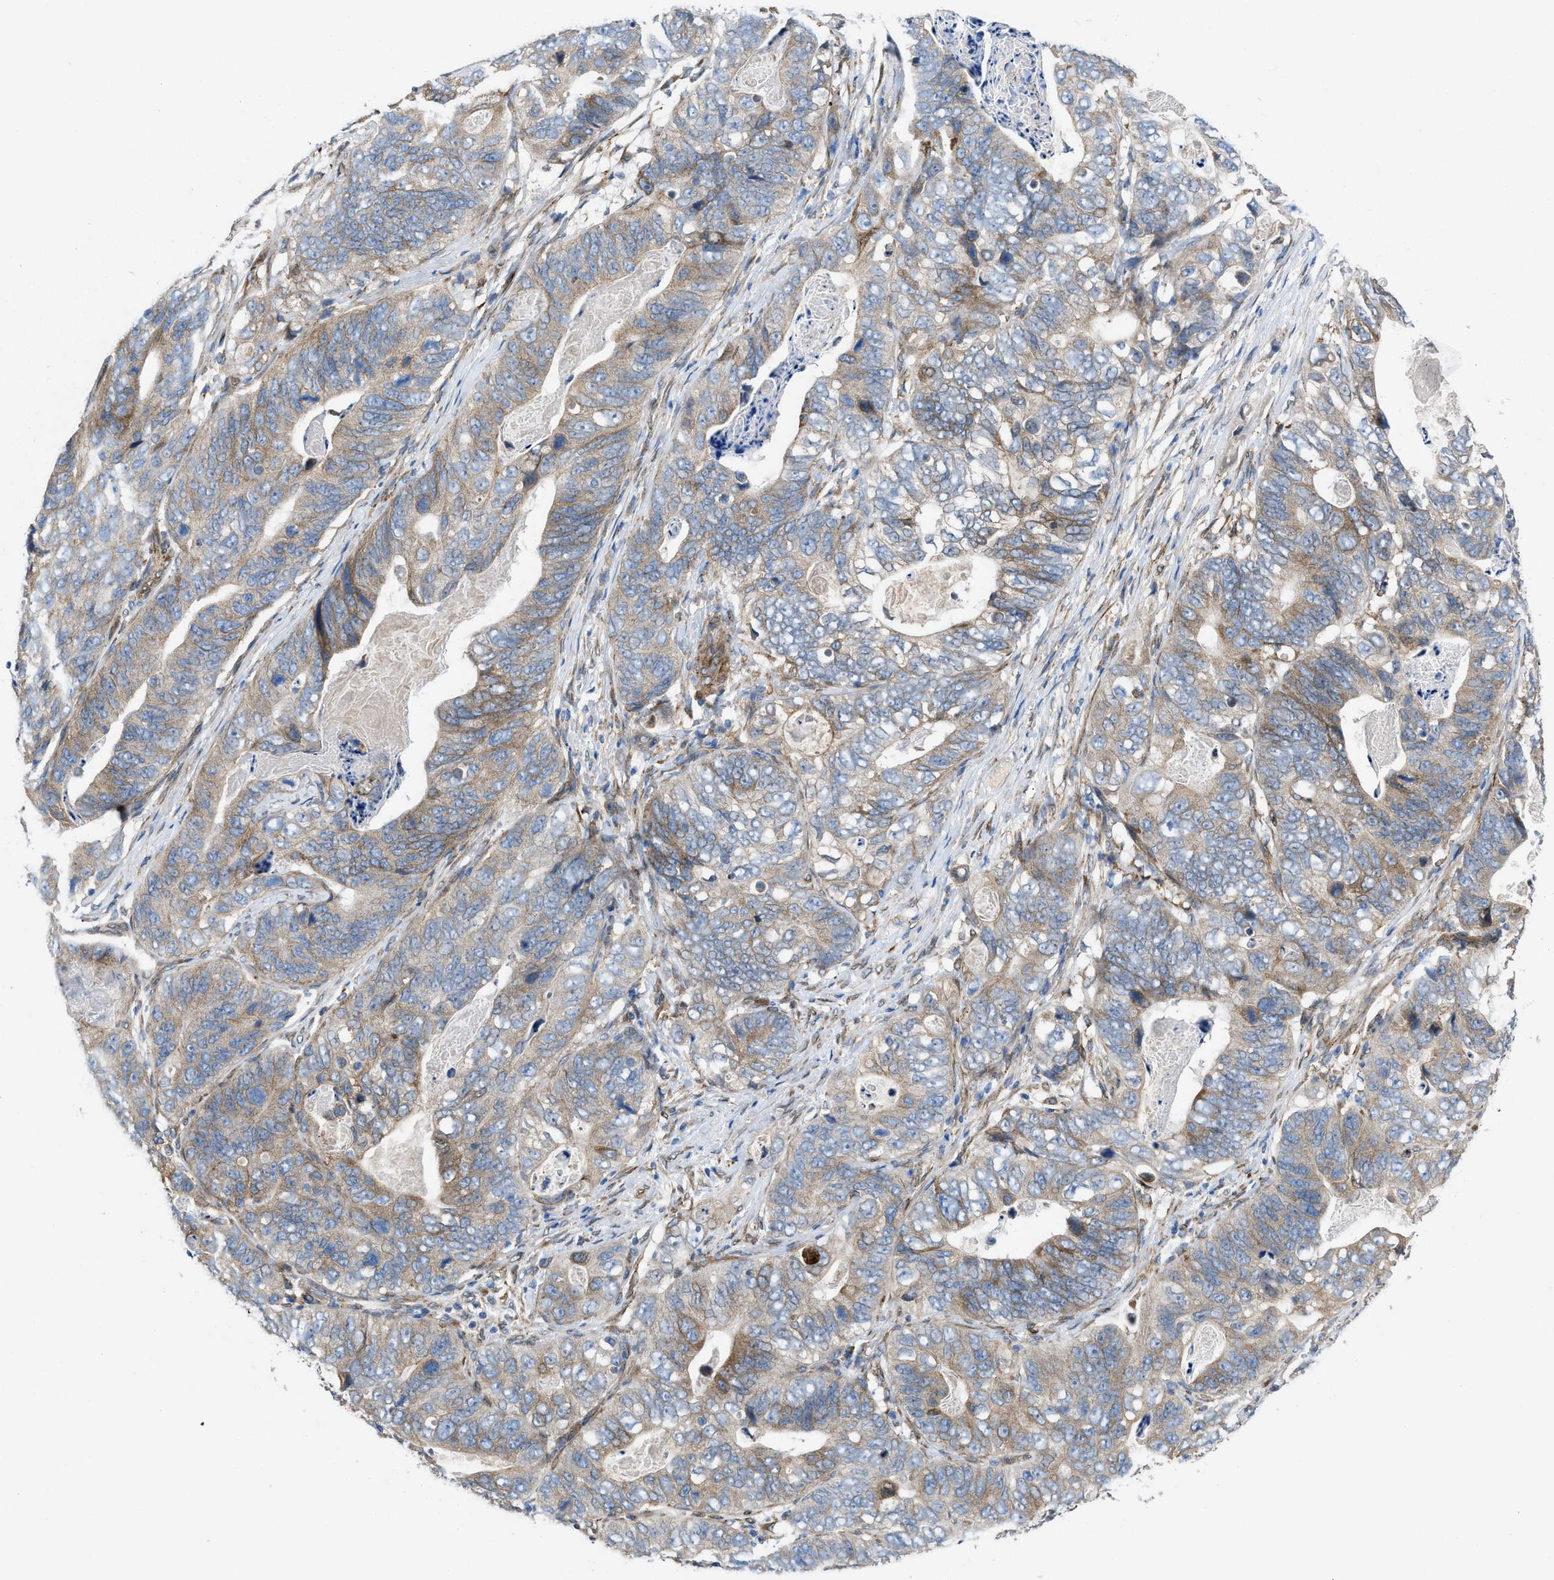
{"staining": {"intensity": "moderate", "quantity": ">75%", "location": "cytoplasmic/membranous"}, "tissue": "stomach cancer", "cell_type": "Tumor cells", "image_type": "cancer", "snomed": [{"axis": "morphology", "description": "Adenocarcinoma, NOS"}, {"axis": "topography", "description": "Stomach"}], "caption": "Brown immunohistochemical staining in adenocarcinoma (stomach) demonstrates moderate cytoplasmic/membranous expression in about >75% of tumor cells.", "gene": "ERLIN2", "patient": {"sex": "female", "age": 89}}